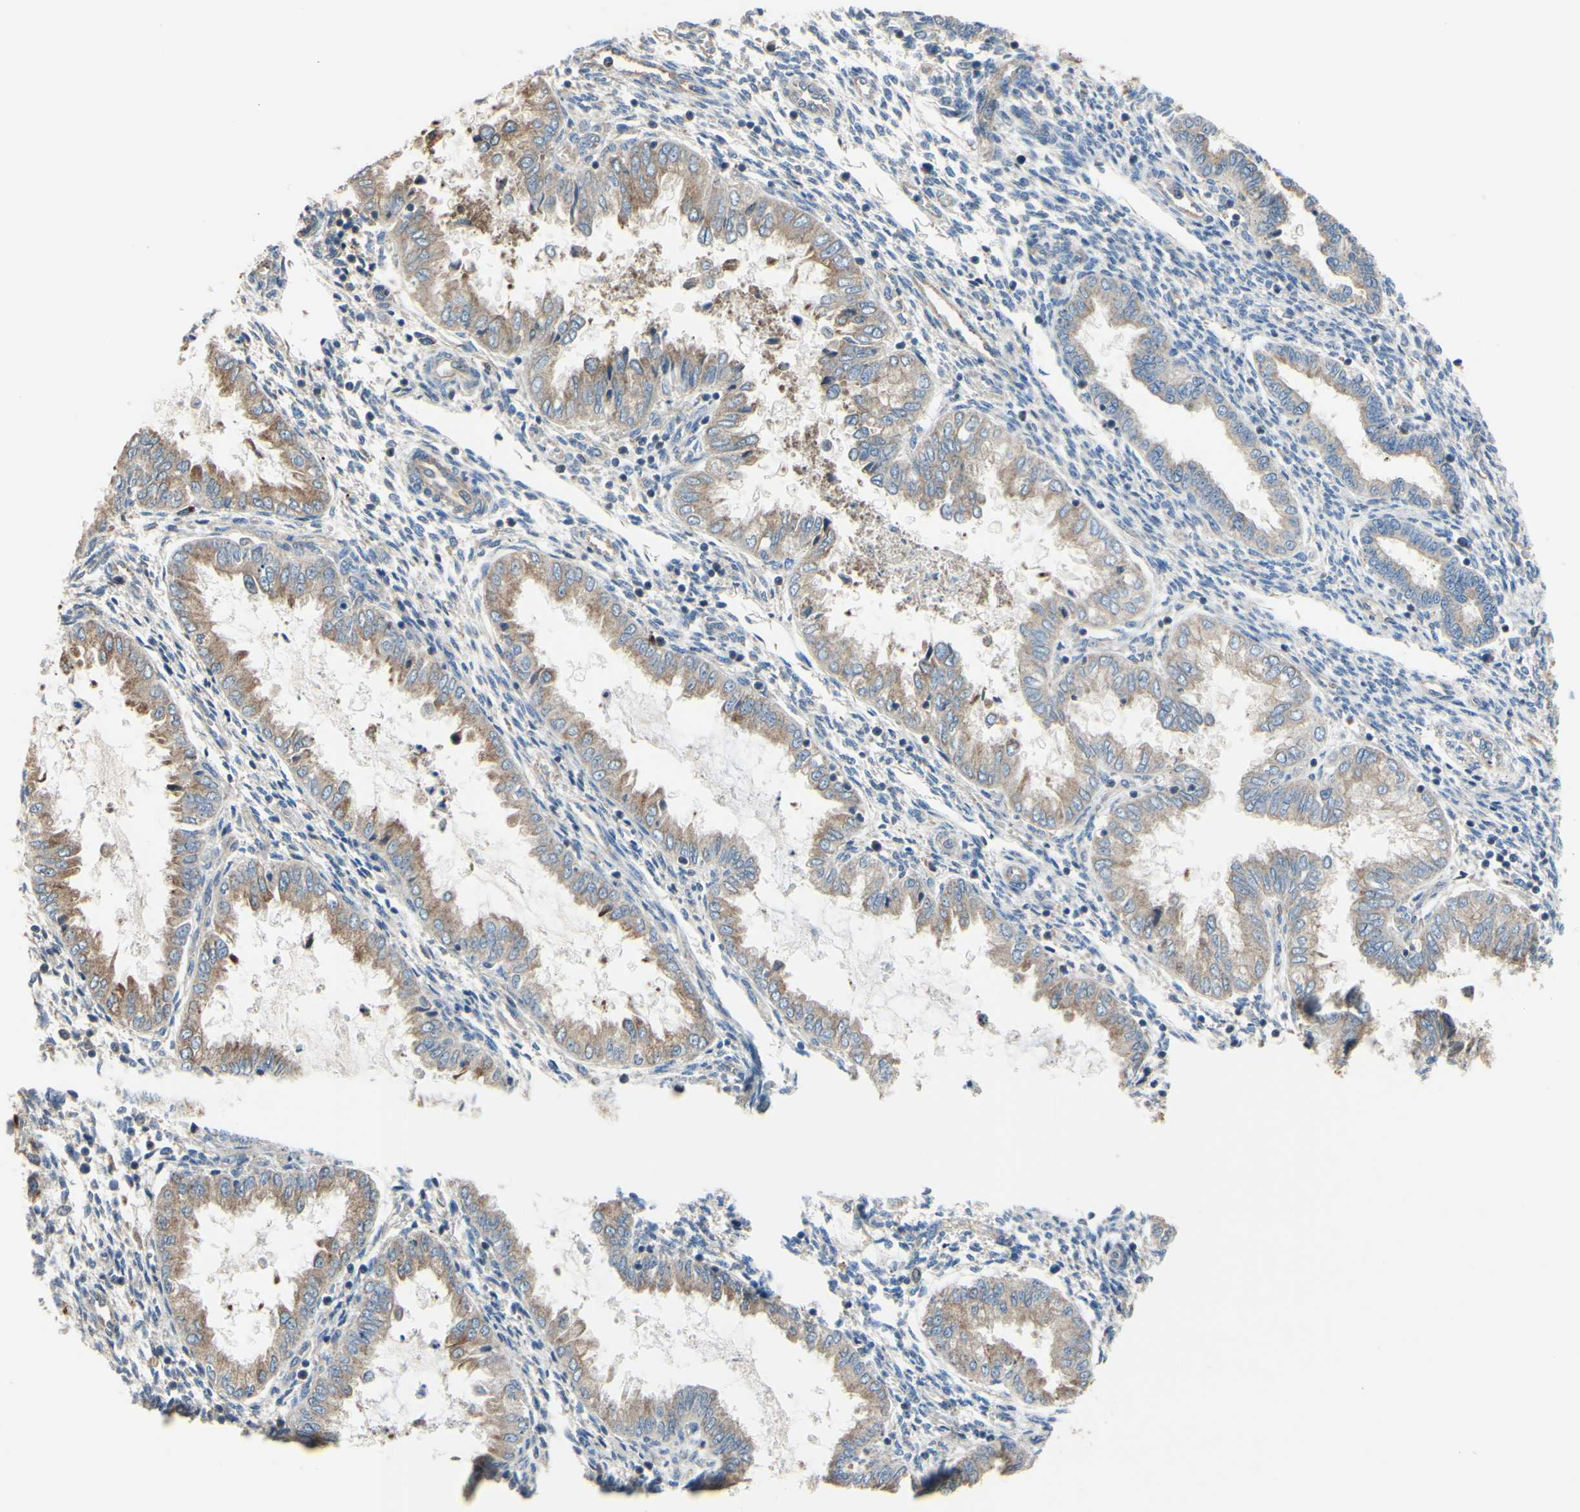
{"staining": {"intensity": "weak", "quantity": "25%-75%", "location": "cytoplasmic/membranous"}, "tissue": "endometrium", "cell_type": "Cells in endometrial stroma", "image_type": "normal", "snomed": [{"axis": "morphology", "description": "Normal tissue, NOS"}, {"axis": "topography", "description": "Endometrium"}], "caption": "Benign endometrium displays weak cytoplasmic/membranous staining in approximately 25%-75% of cells in endometrial stroma Nuclei are stained in blue..", "gene": "BECN1", "patient": {"sex": "female", "age": 33}}